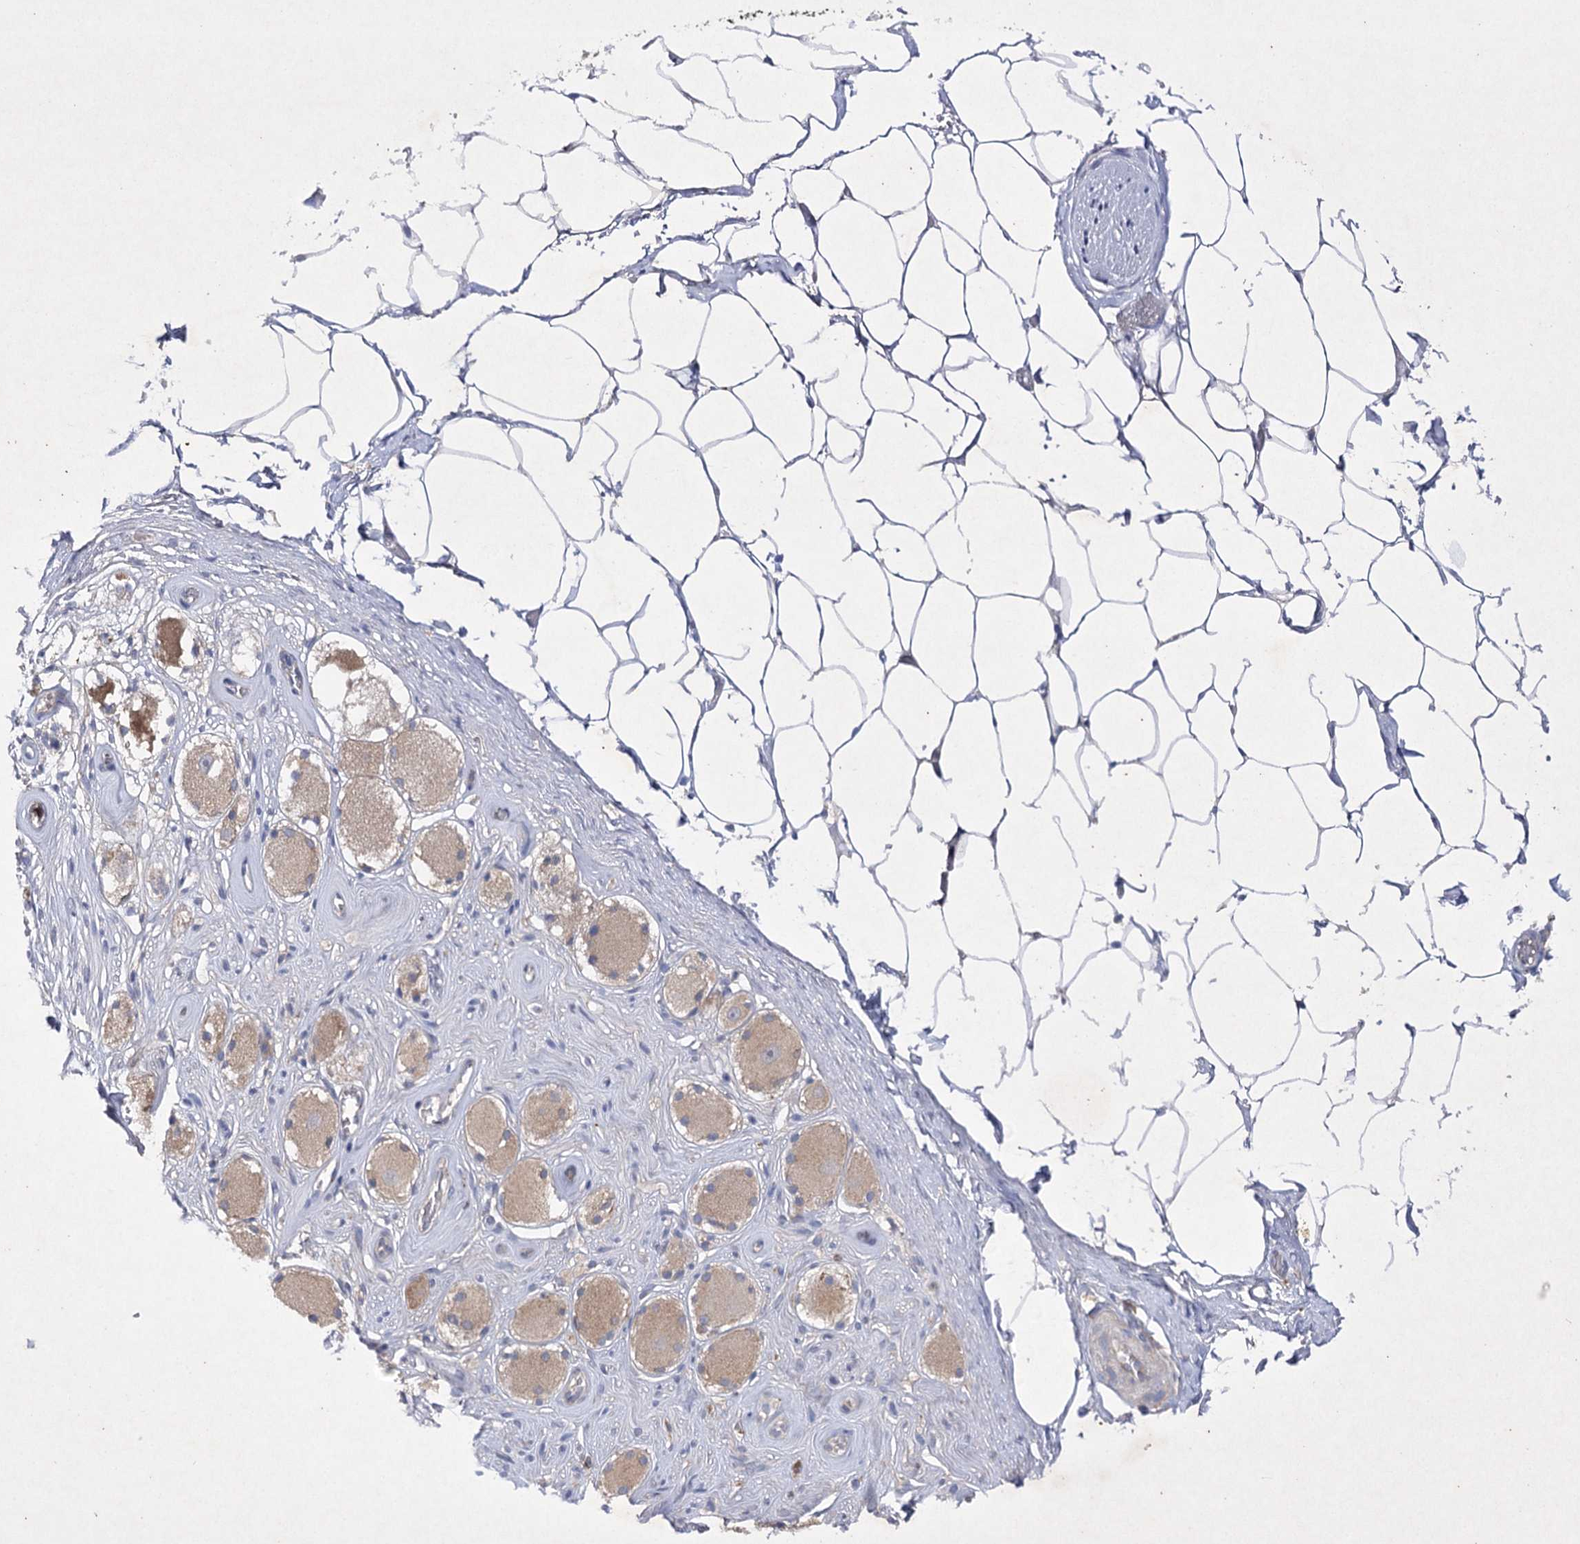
{"staining": {"intensity": "negative", "quantity": "none", "location": "none"}, "tissue": "adipose tissue", "cell_type": "Adipocytes", "image_type": "normal", "snomed": [{"axis": "morphology", "description": "Normal tissue, NOS"}, {"axis": "morphology", "description": "Adenocarcinoma, Low grade"}, {"axis": "topography", "description": "Prostate"}, {"axis": "topography", "description": "Peripheral nerve tissue"}], "caption": "Immunohistochemical staining of benign adipose tissue shows no significant positivity in adipocytes.", "gene": "BCR", "patient": {"sex": "male", "age": 63}}